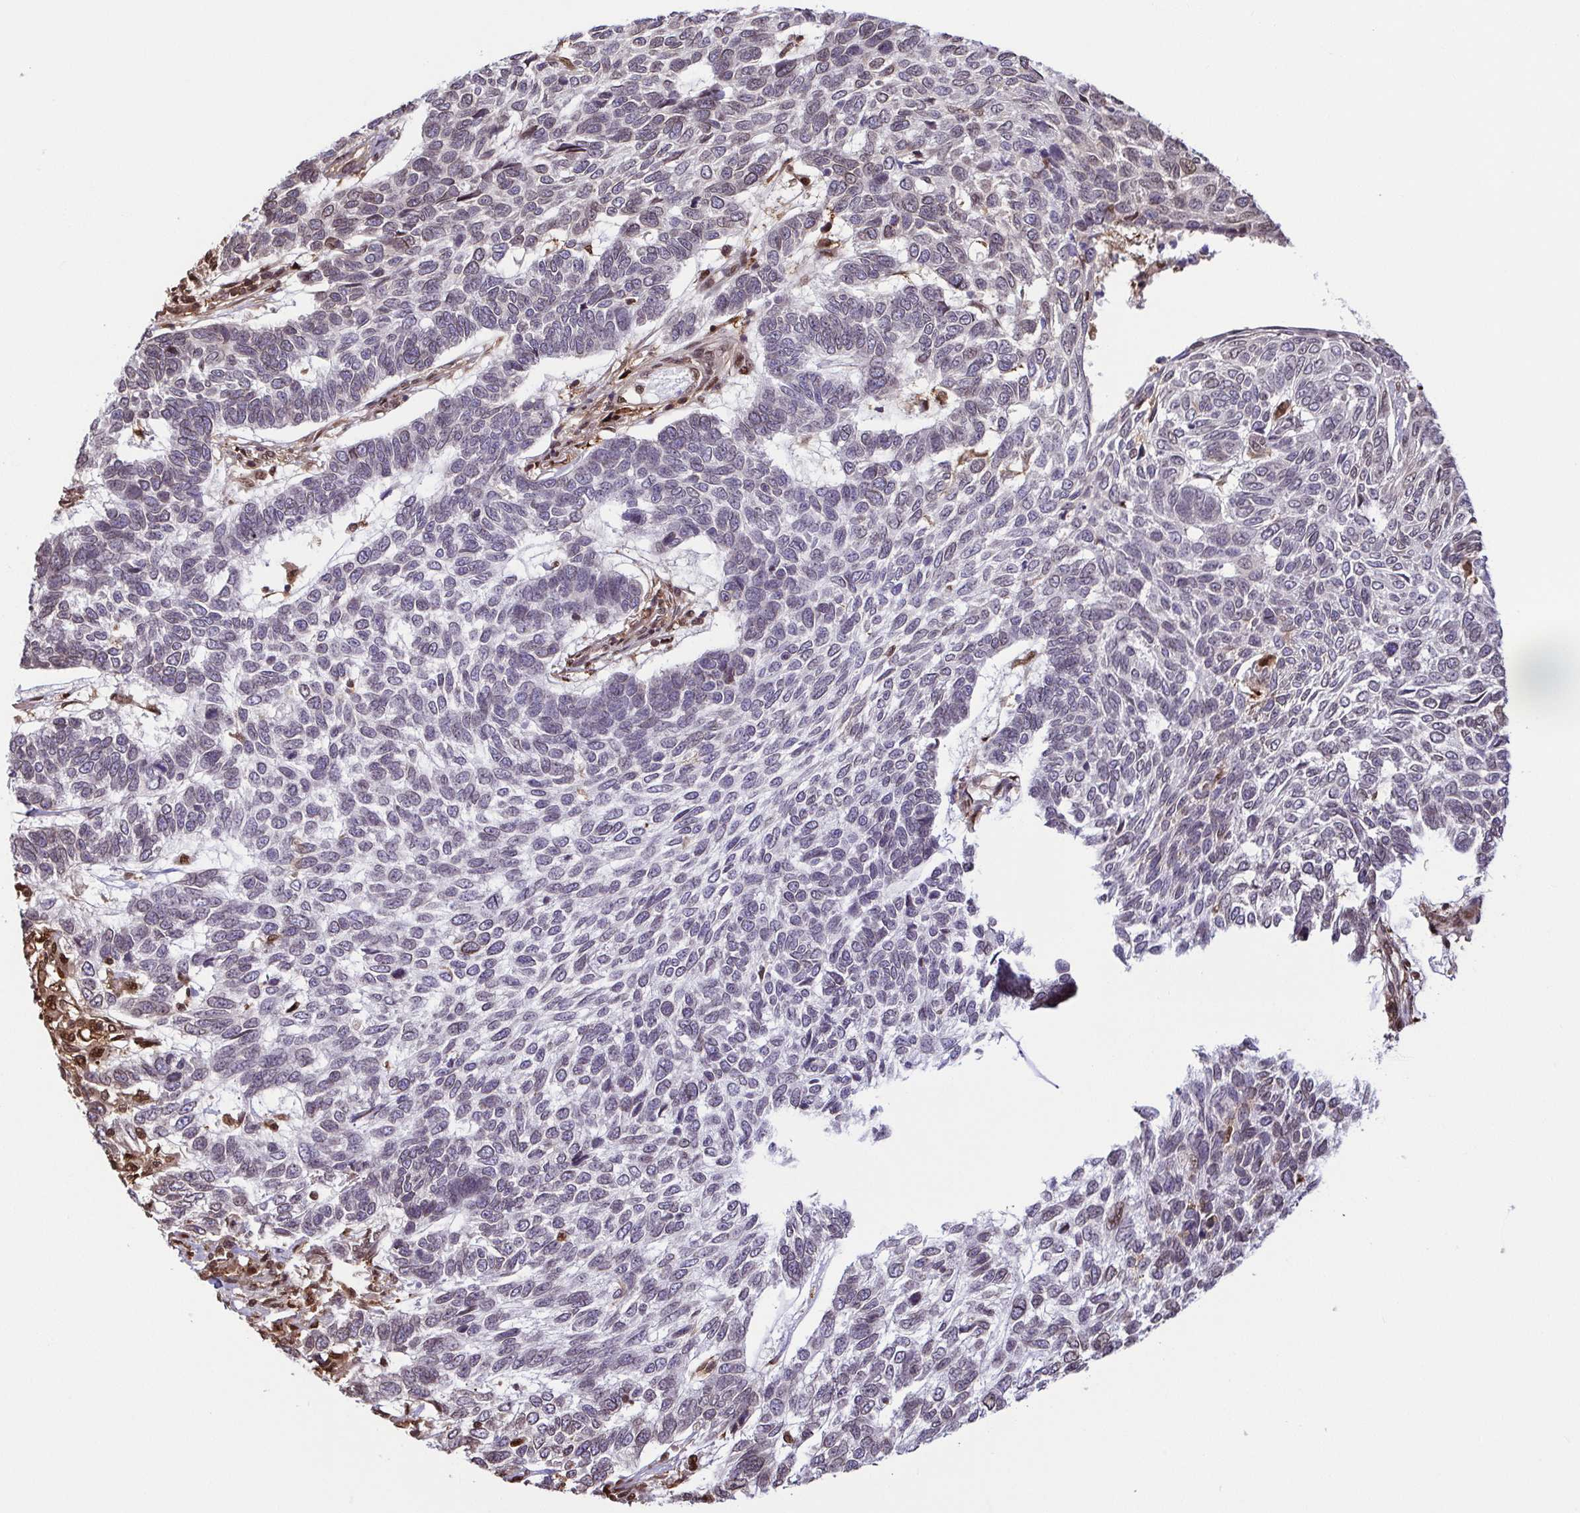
{"staining": {"intensity": "weak", "quantity": "<25%", "location": "nuclear"}, "tissue": "skin cancer", "cell_type": "Tumor cells", "image_type": "cancer", "snomed": [{"axis": "morphology", "description": "Basal cell carcinoma"}, {"axis": "topography", "description": "Skin"}], "caption": "Tumor cells are negative for protein expression in human skin basal cell carcinoma.", "gene": "PSMB9", "patient": {"sex": "female", "age": 65}}